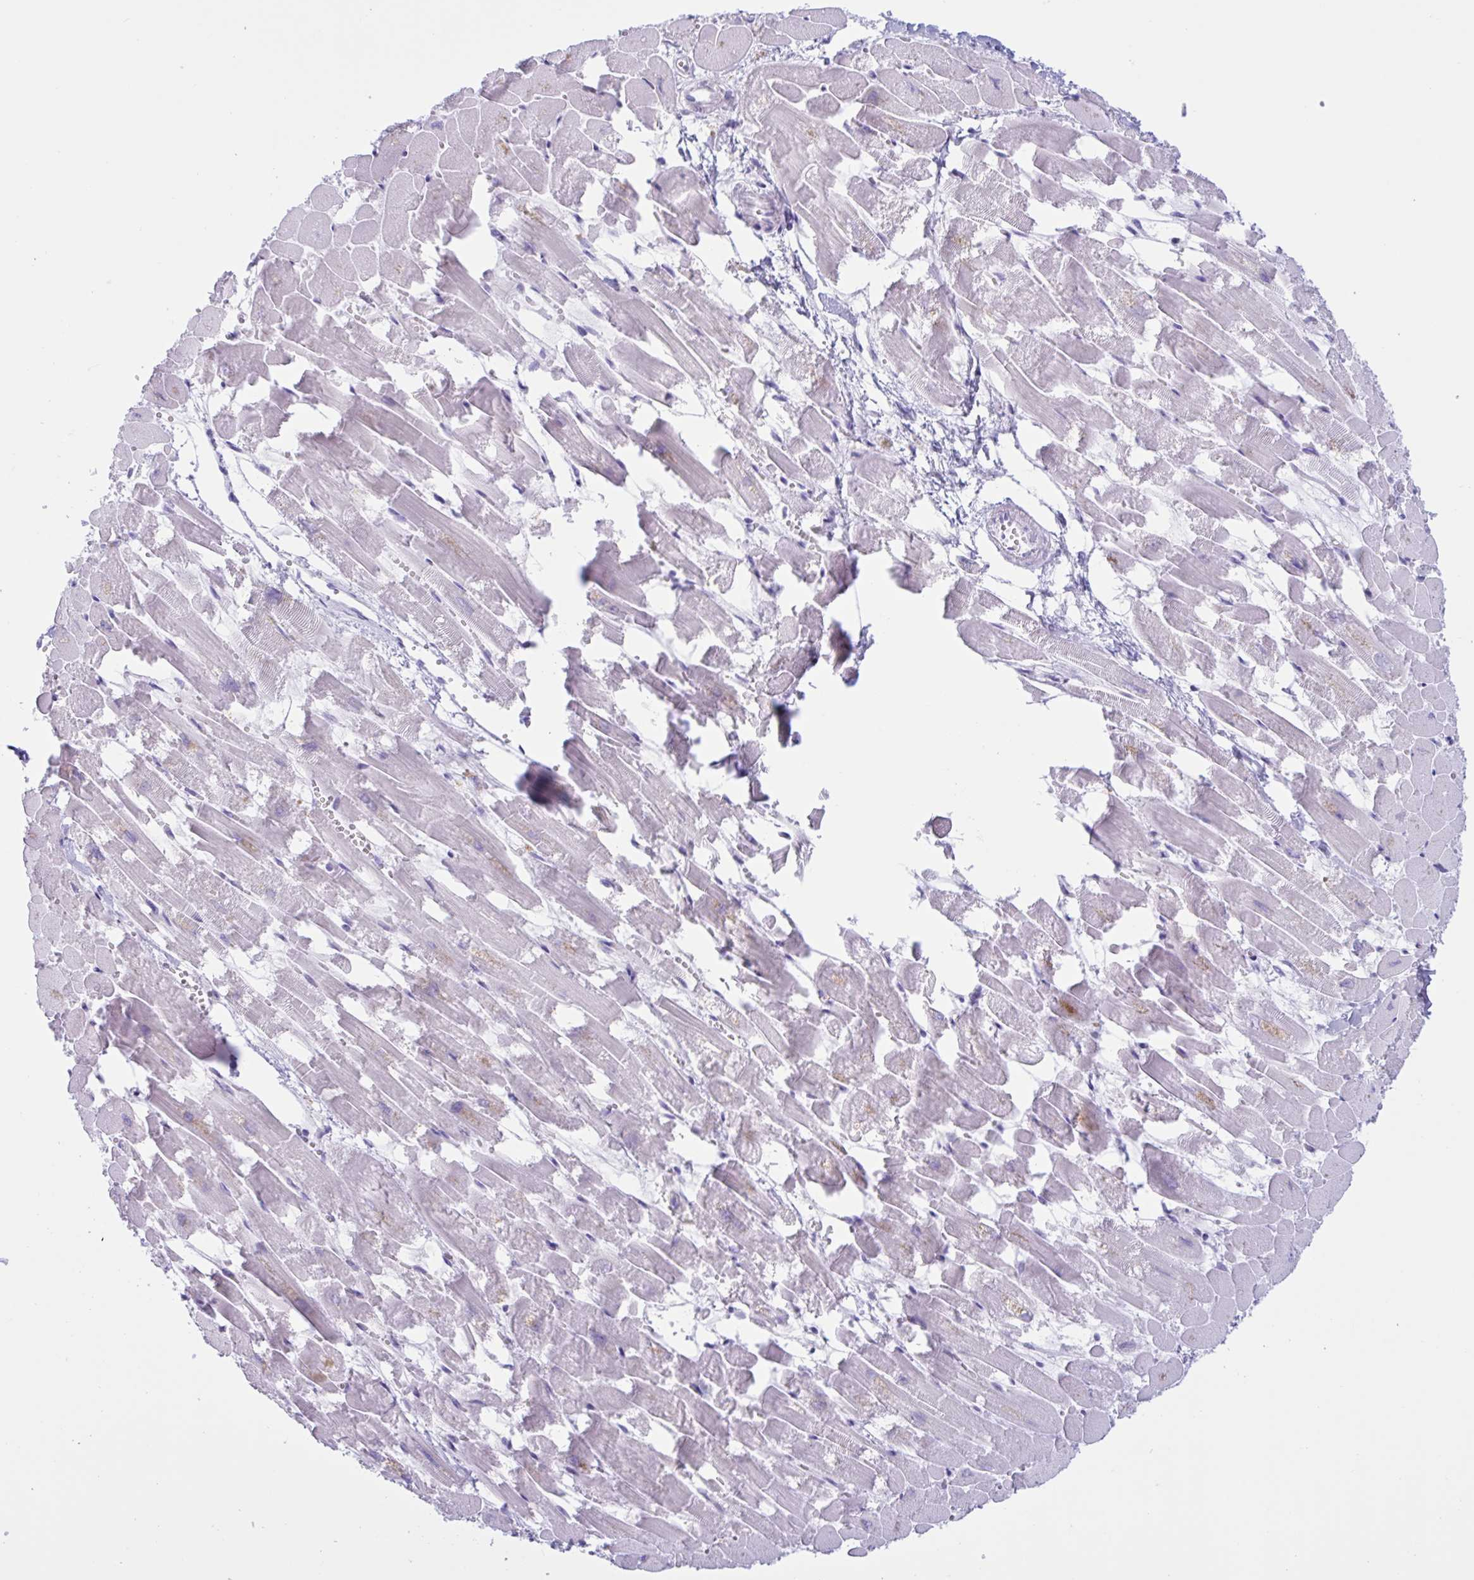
{"staining": {"intensity": "negative", "quantity": "none", "location": "none"}, "tissue": "heart muscle", "cell_type": "Cardiomyocytes", "image_type": "normal", "snomed": [{"axis": "morphology", "description": "Normal tissue, NOS"}, {"axis": "topography", "description": "Heart"}], "caption": "Human heart muscle stained for a protein using immunohistochemistry shows no staining in cardiomyocytes.", "gene": "XCL1", "patient": {"sex": "female", "age": 52}}